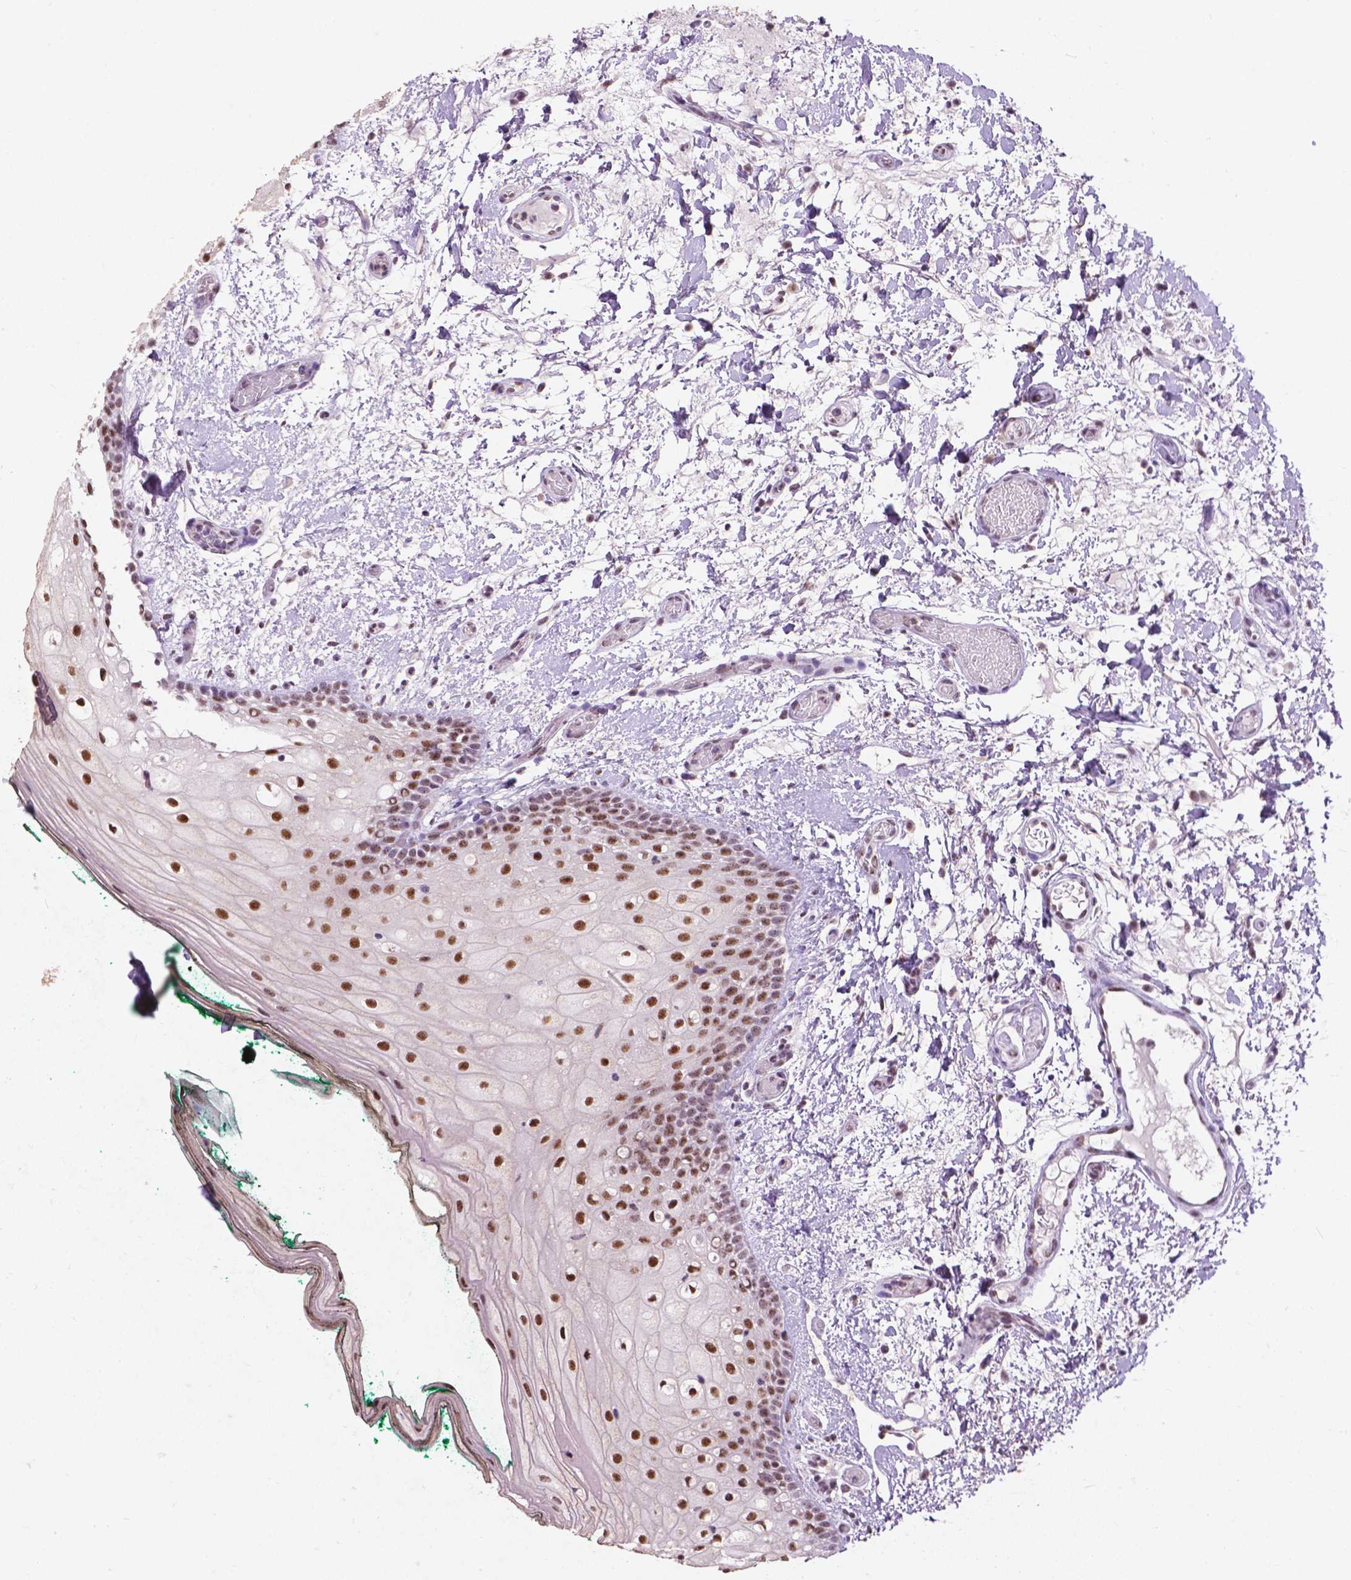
{"staining": {"intensity": "moderate", "quantity": ">75%", "location": "nuclear"}, "tissue": "oral mucosa", "cell_type": "Squamous epithelial cells", "image_type": "normal", "snomed": [{"axis": "morphology", "description": "Normal tissue, NOS"}, {"axis": "topography", "description": "Oral tissue"}], "caption": "The image exhibits staining of normal oral mucosa, revealing moderate nuclear protein expression (brown color) within squamous epithelial cells. Immunohistochemistry (ihc) stains the protein in brown and the nuclei are stained blue.", "gene": "COIL", "patient": {"sex": "female", "age": 83}}